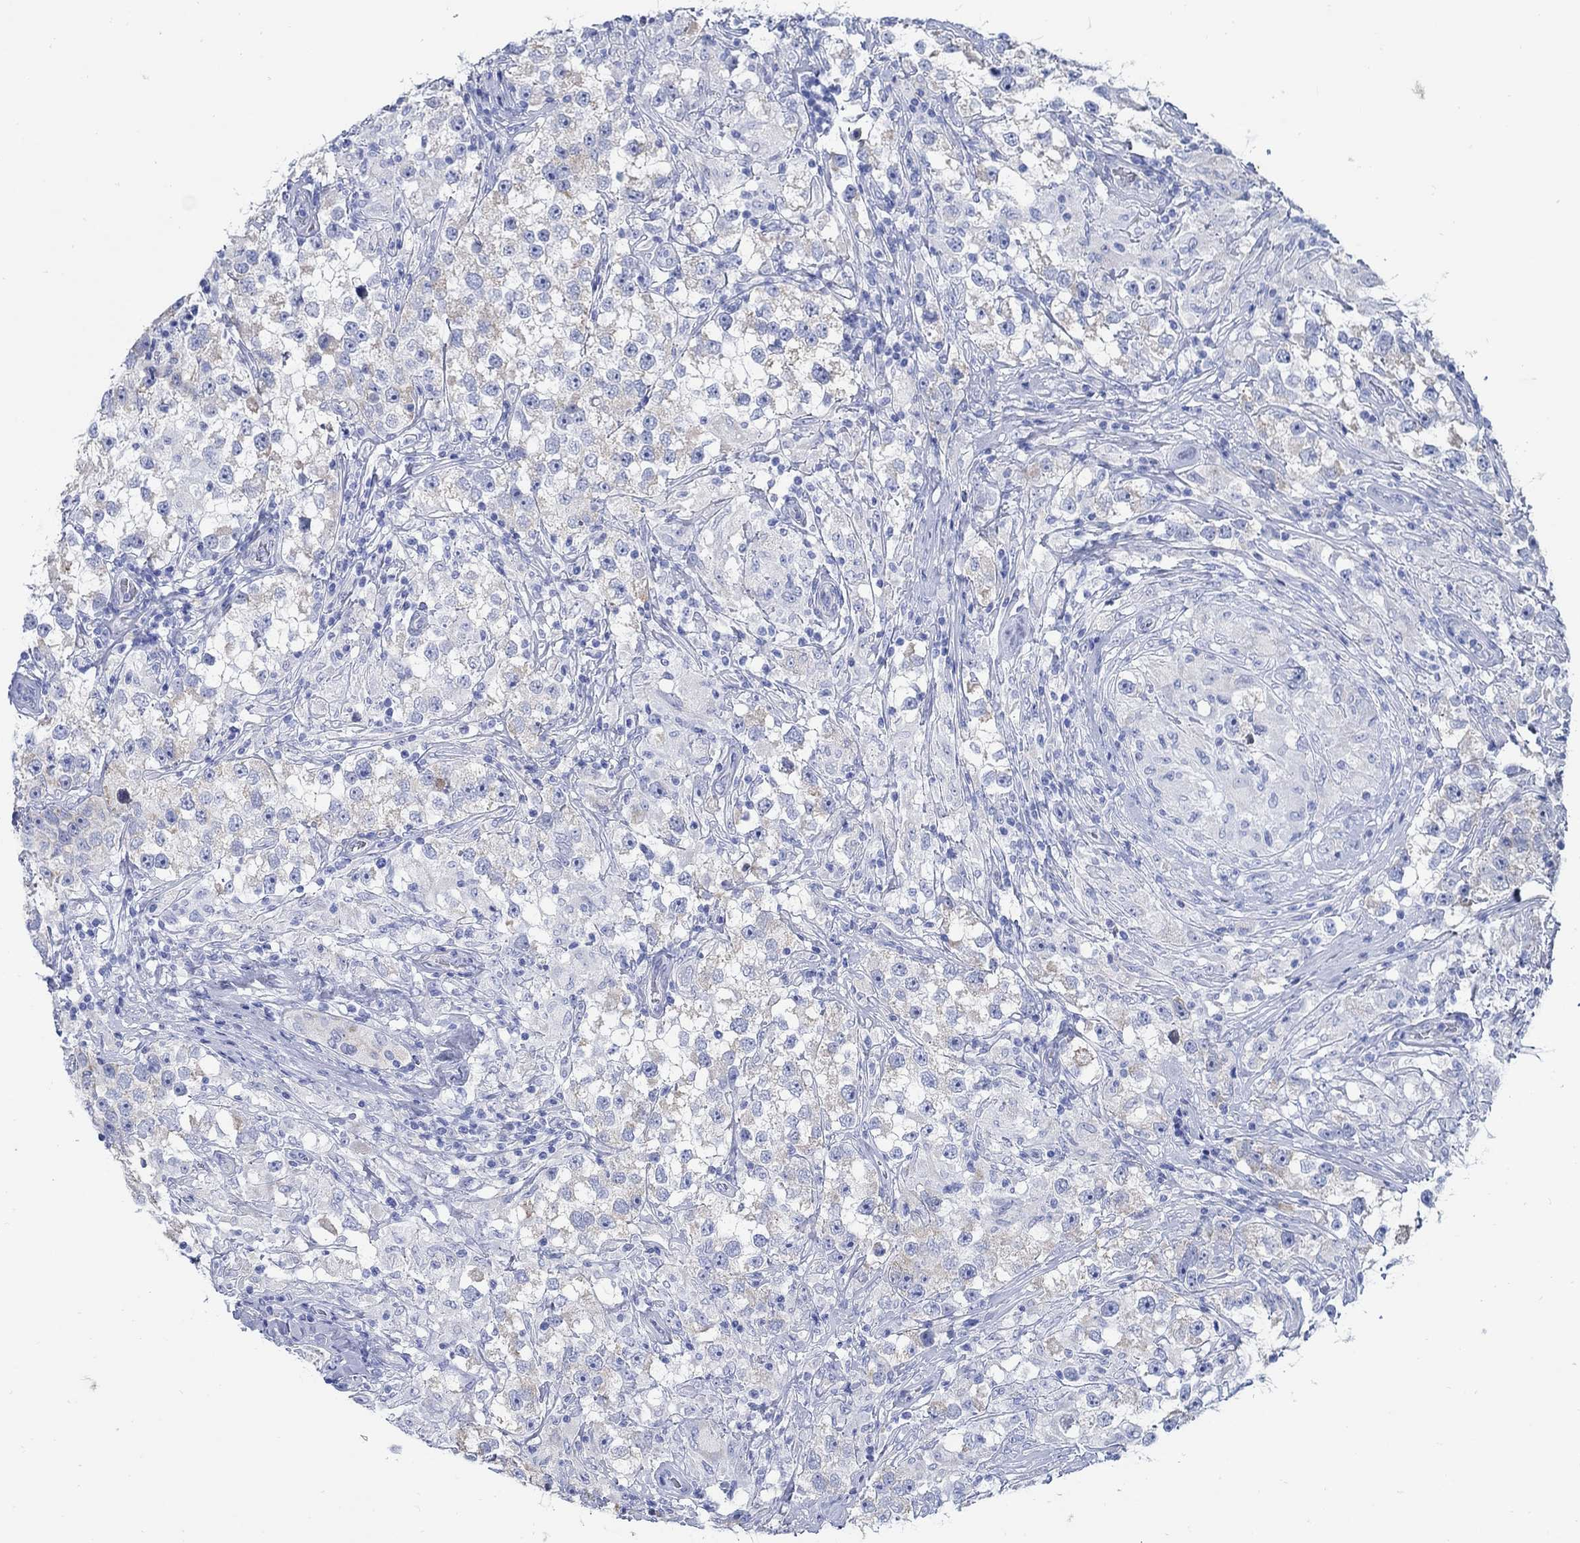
{"staining": {"intensity": "negative", "quantity": "none", "location": "none"}, "tissue": "testis cancer", "cell_type": "Tumor cells", "image_type": "cancer", "snomed": [{"axis": "morphology", "description": "Seminoma, NOS"}, {"axis": "topography", "description": "Testis"}], "caption": "Protein analysis of testis cancer (seminoma) exhibits no significant staining in tumor cells. (Stains: DAB (3,3'-diaminobenzidine) immunohistochemistry with hematoxylin counter stain, Microscopy: brightfield microscopy at high magnification).", "gene": "ZDHHC14", "patient": {"sex": "male", "age": 46}}